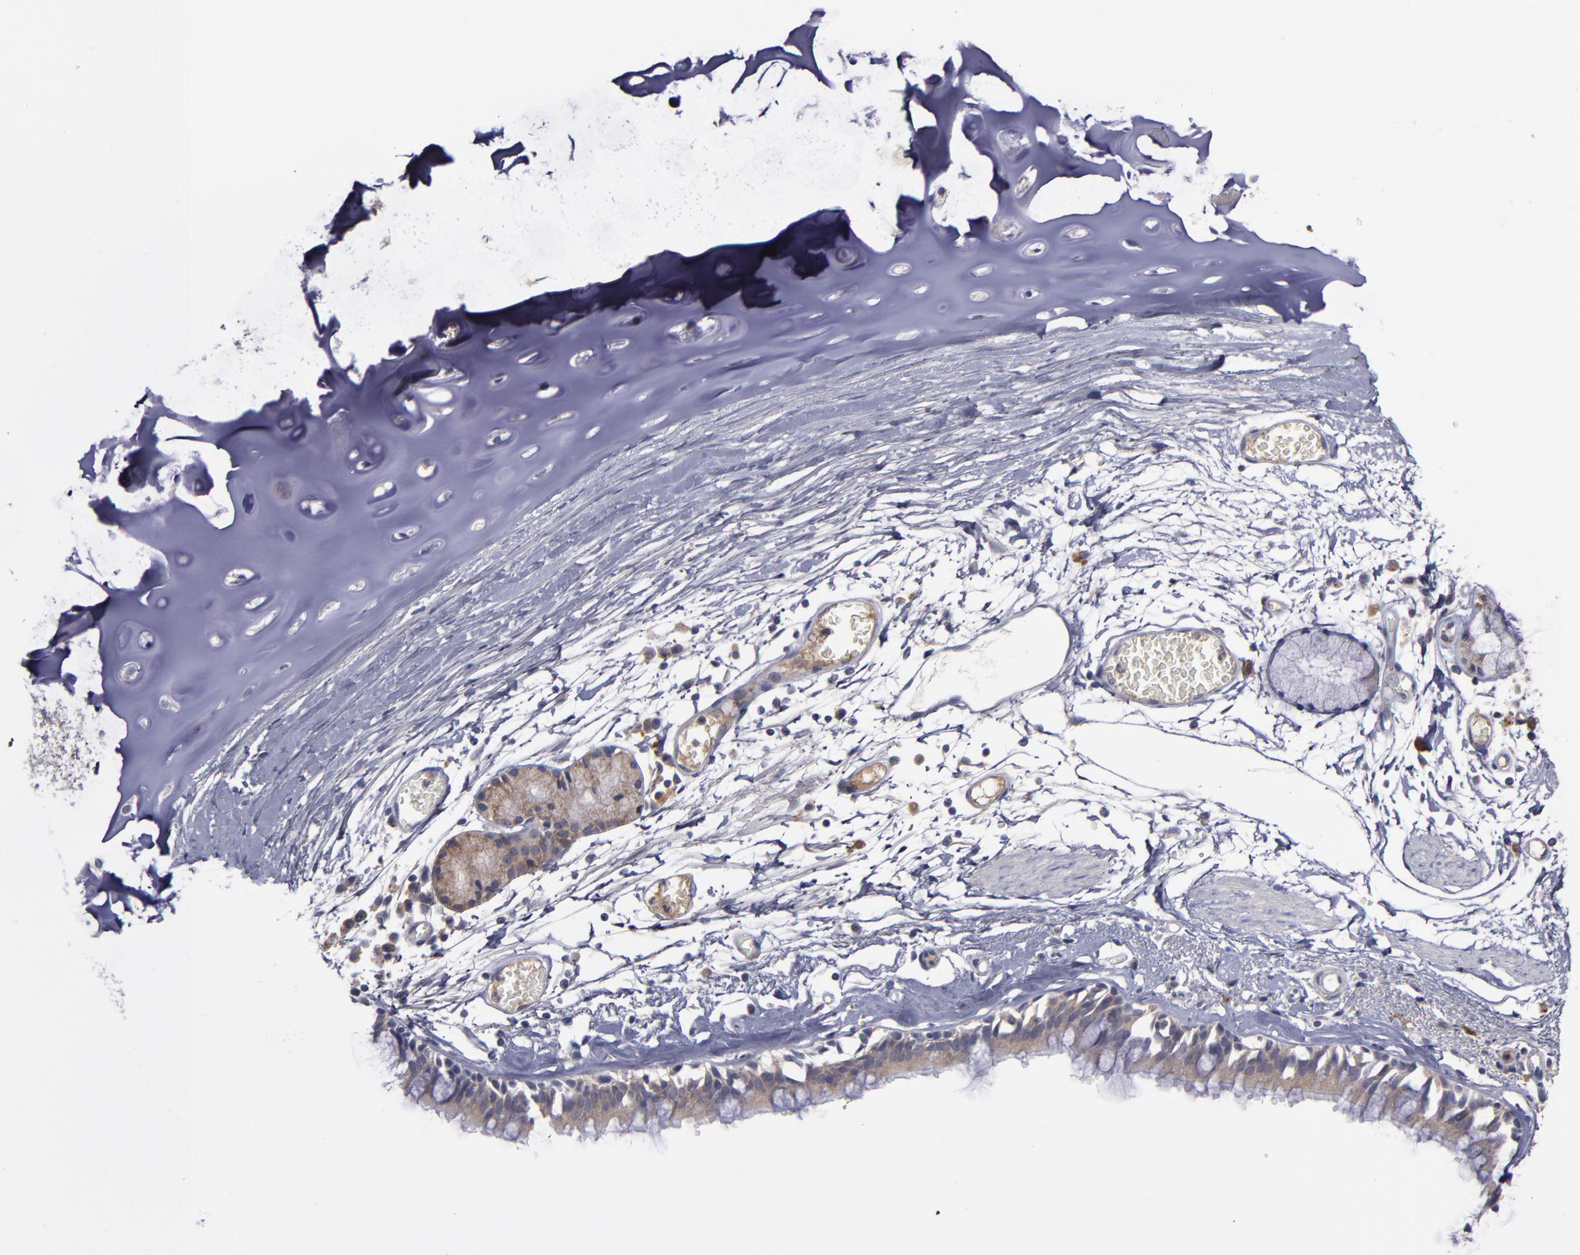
{"staining": {"intensity": "moderate", "quantity": ">75%", "location": "cytoplasmic/membranous"}, "tissue": "bronchus", "cell_type": "Respiratory epithelial cells", "image_type": "normal", "snomed": [{"axis": "morphology", "description": "Normal tissue, NOS"}, {"axis": "topography", "description": "Bronchus"}, {"axis": "topography", "description": "Lung"}], "caption": "A high-resolution micrograph shows IHC staining of normal bronchus, which demonstrates moderate cytoplasmic/membranous staining in approximately >75% of respiratory epithelial cells. The protein of interest is shown in brown color, while the nuclei are stained blue.", "gene": "MMP11", "patient": {"sex": "female", "age": 56}}